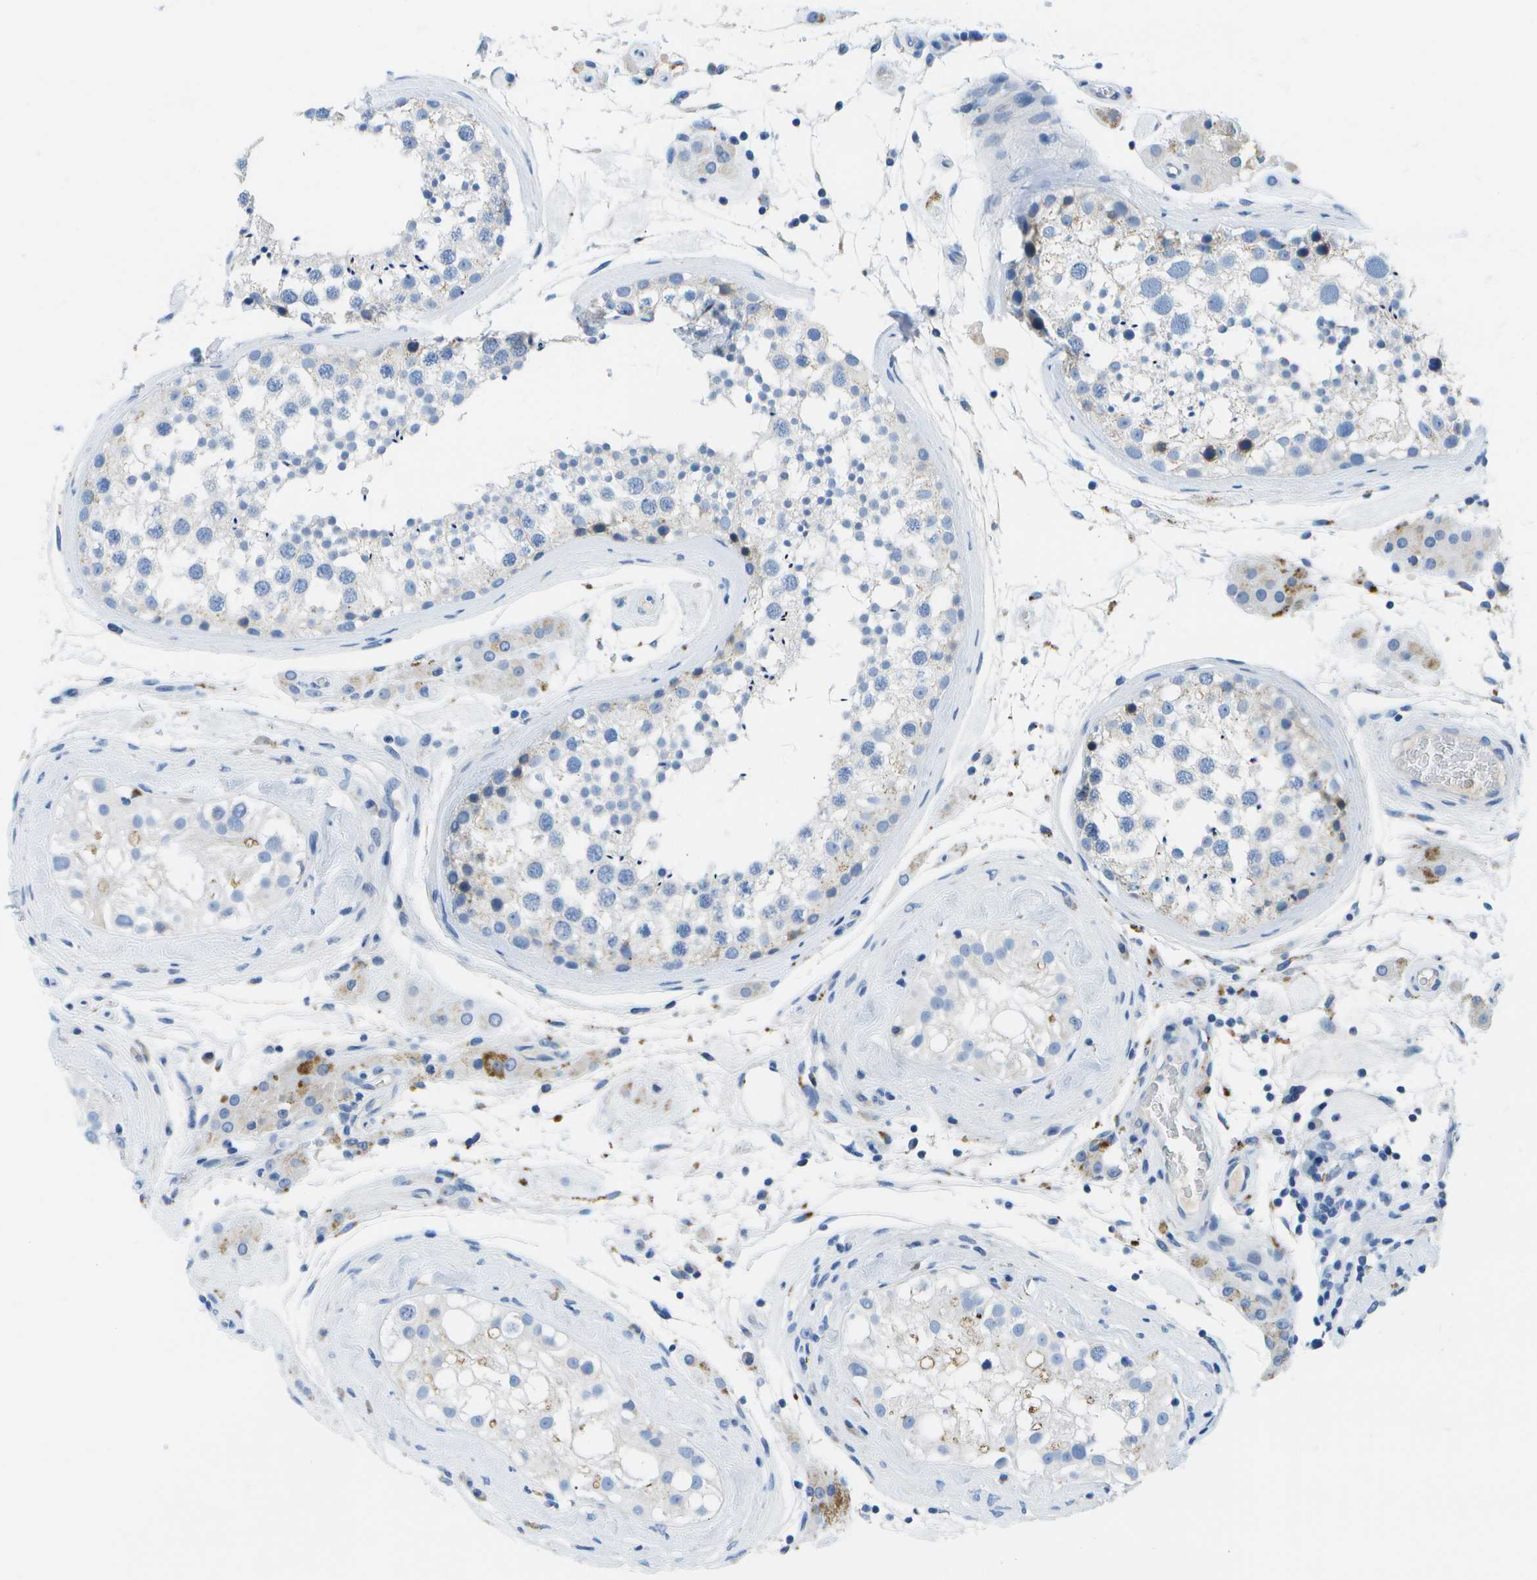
{"staining": {"intensity": "negative", "quantity": "none", "location": "none"}, "tissue": "testis", "cell_type": "Cells in seminiferous ducts", "image_type": "normal", "snomed": [{"axis": "morphology", "description": "Normal tissue, NOS"}, {"axis": "topography", "description": "Testis"}], "caption": "This is a histopathology image of immunohistochemistry staining of benign testis, which shows no expression in cells in seminiferous ducts. Nuclei are stained in blue.", "gene": "MS4A1", "patient": {"sex": "male", "age": 46}}